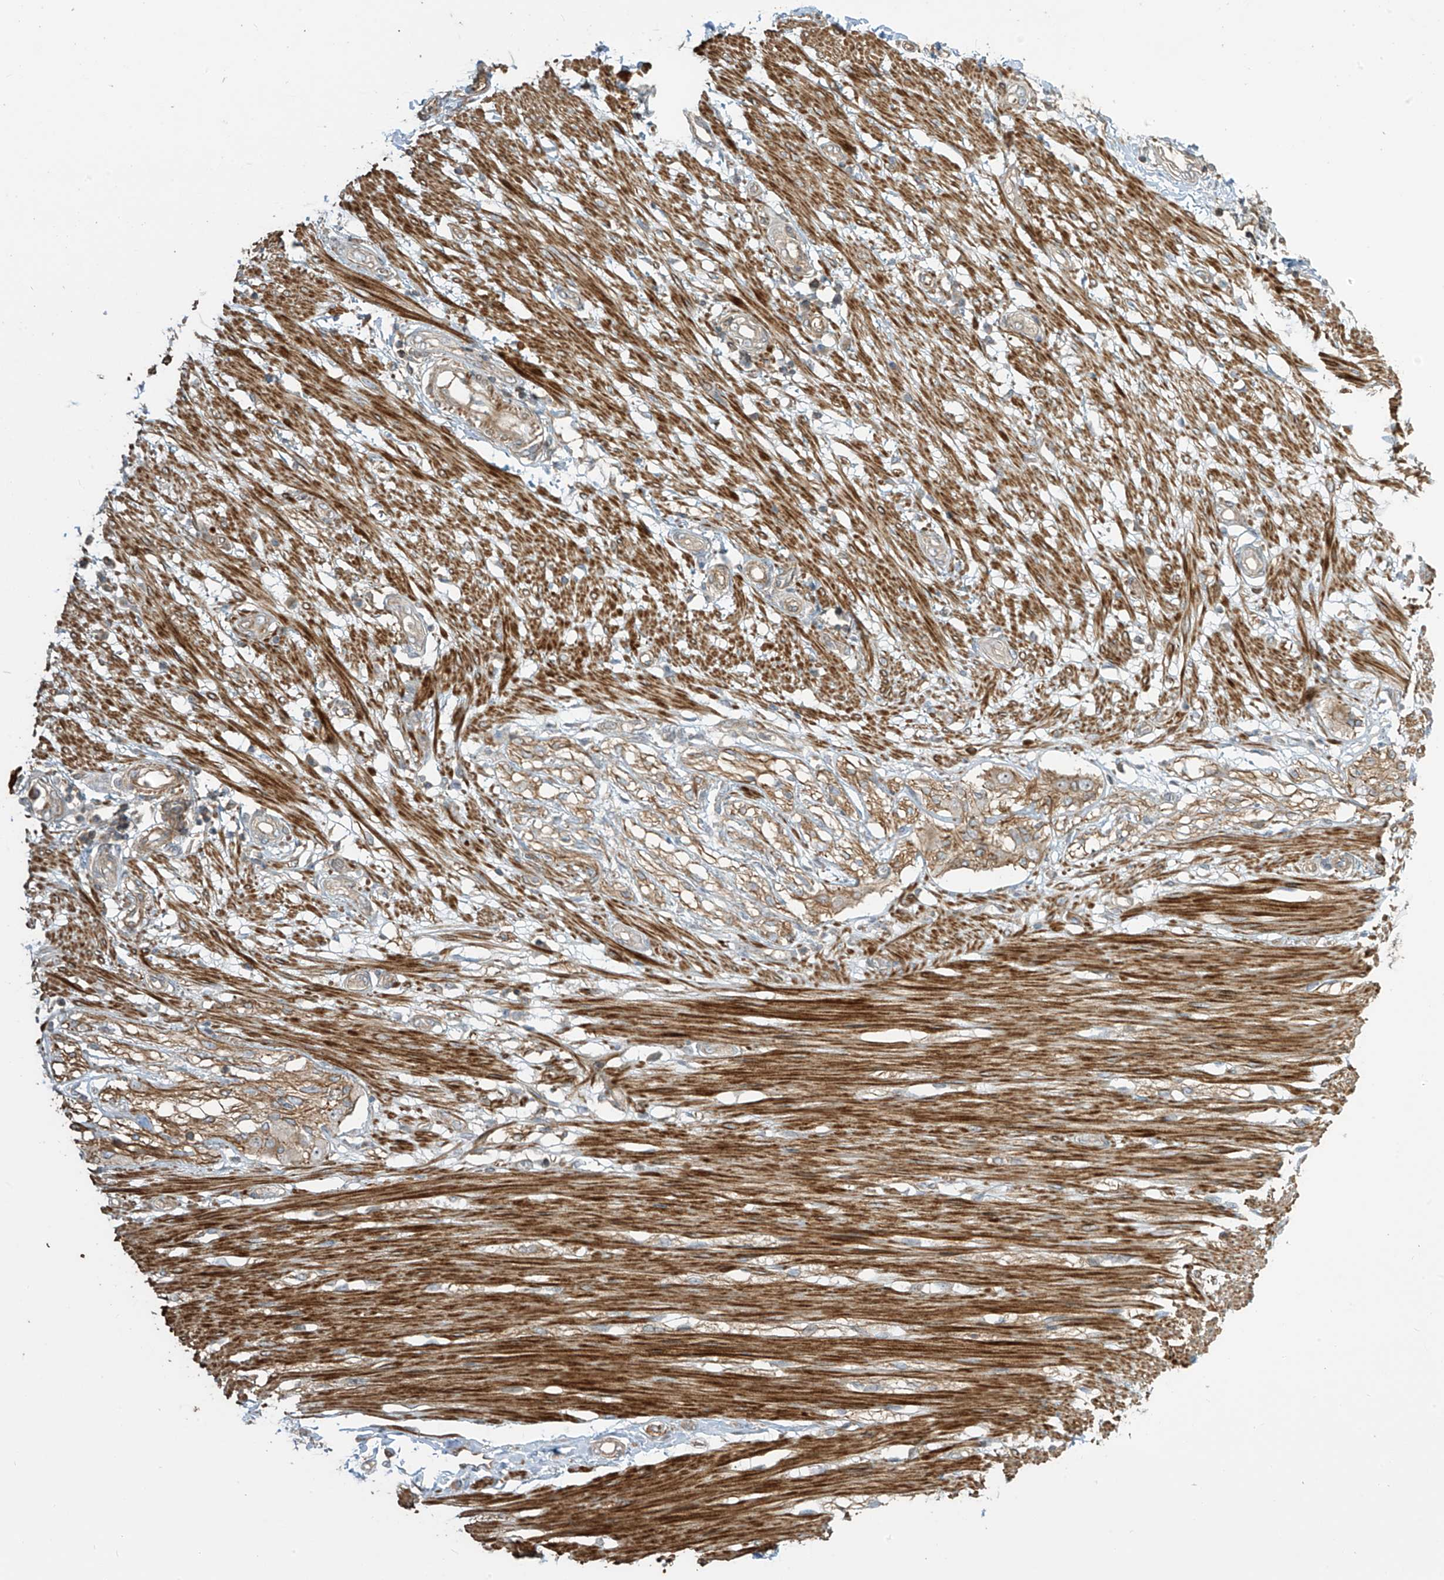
{"staining": {"intensity": "strong", "quantity": ">75%", "location": "cytoplasmic/membranous"}, "tissue": "smooth muscle", "cell_type": "Smooth muscle cells", "image_type": "normal", "snomed": [{"axis": "morphology", "description": "Normal tissue, NOS"}, {"axis": "morphology", "description": "Adenocarcinoma, NOS"}, {"axis": "topography", "description": "Colon"}, {"axis": "topography", "description": "Peripheral nerve tissue"}], "caption": "The micrograph demonstrates immunohistochemical staining of benign smooth muscle. There is strong cytoplasmic/membranous expression is appreciated in approximately >75% of smooth muscle cells.", "gene": "ENTR1", "patient": {"sex": "male", "age": 14}}